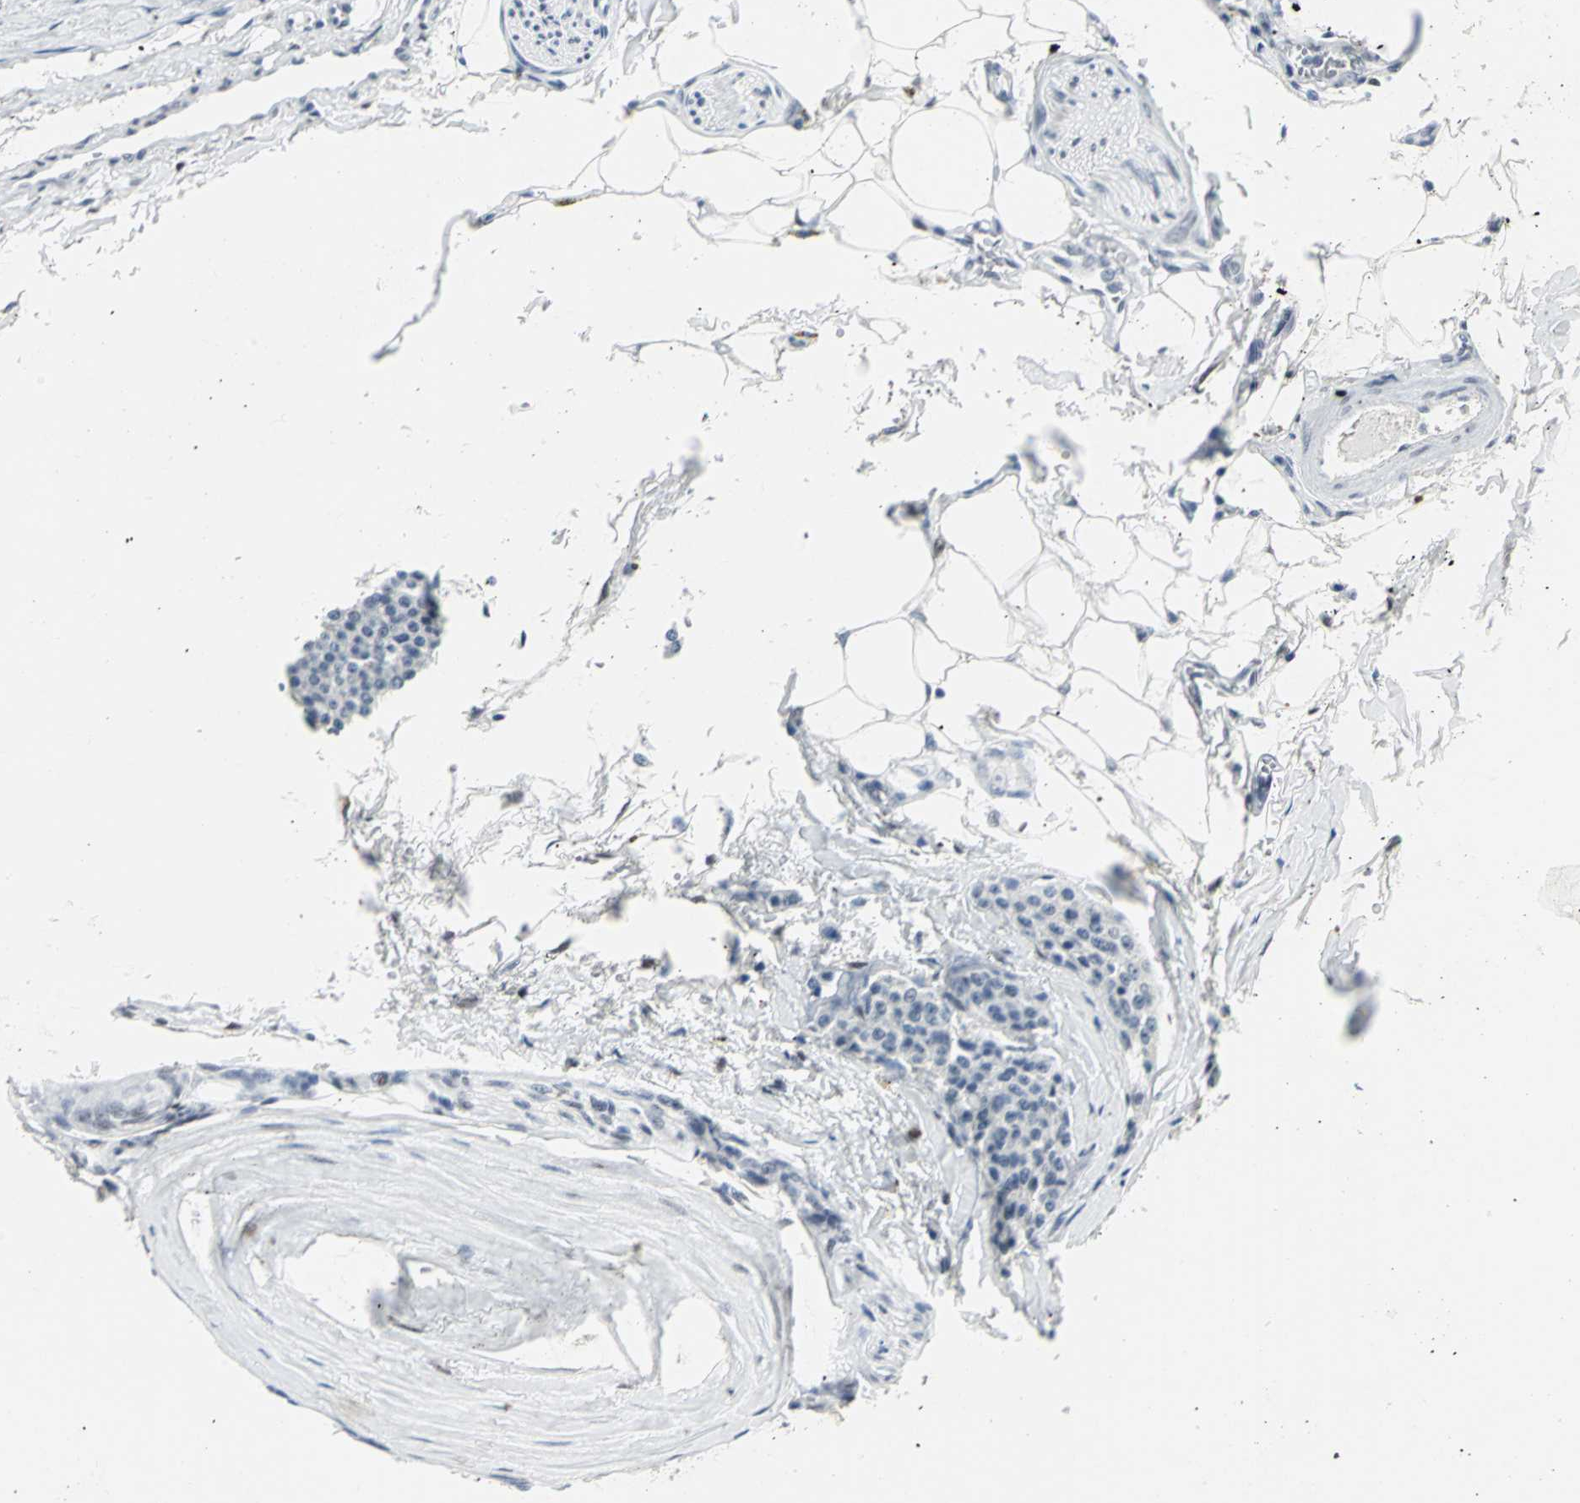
{"staining": {"intensity": "negative", "quantity": "none", "location": "none"}, "tissue": "carcinoid", "cell_type": "Tumor cells", "image_type": "cancer", "snomed": [{"axis": "morphology", "description": "Carcinoid, malignant, NOS"}, {"axis": "topography", "description": "Colon"}], "caption": "The micrograph shows no significant expression in tumor cells of carcinoid (malignant).", "gene": "MEIS2", "patient": {"sex": "female", "age": 61}}